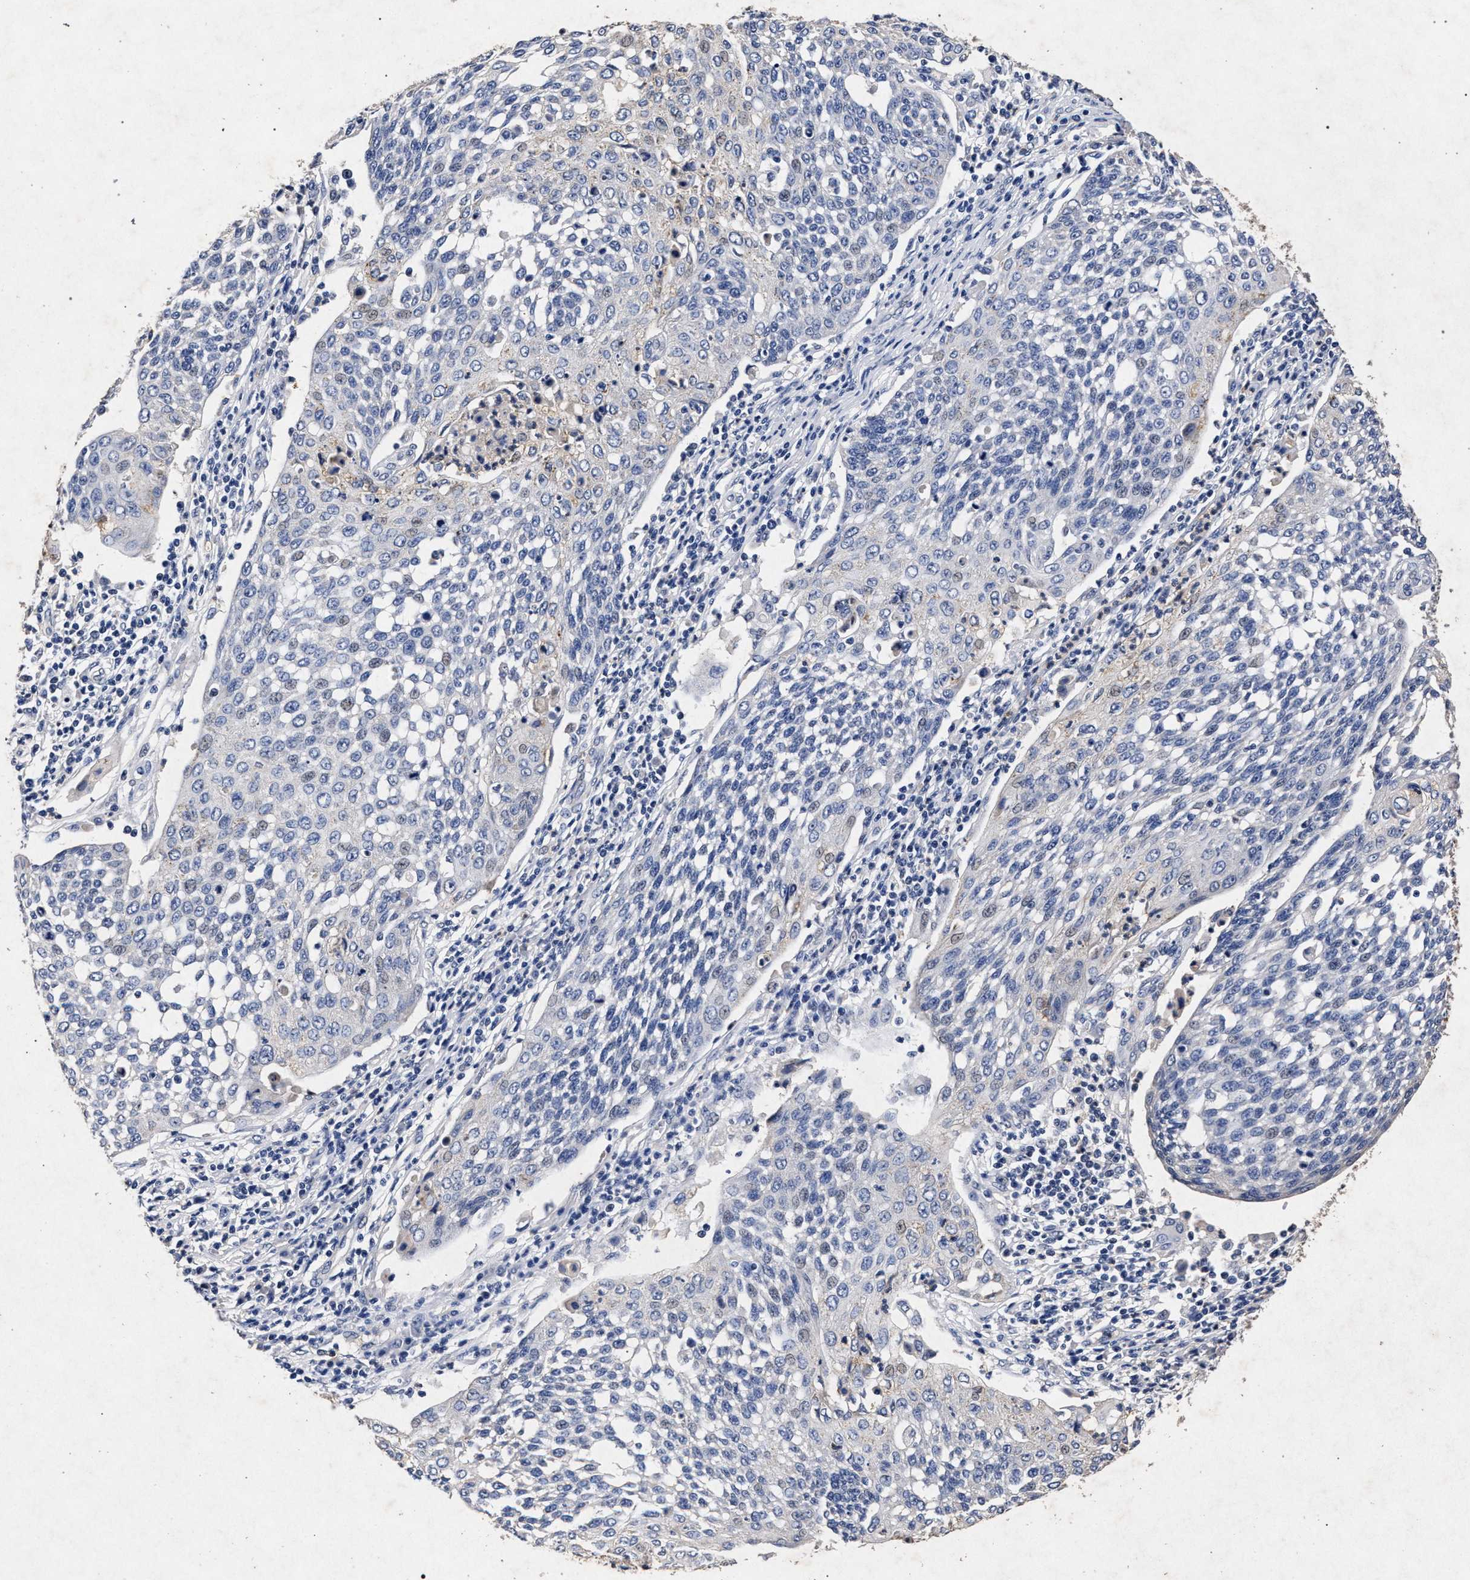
{"staining": {"intensity": "negative", "quantity": "none", "location": "none"}, "tissue": "cervical cancer", "cell_type": "Tumor cells", "image_type": "cancer", "snomed": [{"axis": "morphology", "description": "Squamous cell carcinoma, NOS"}, {"axis": "topography", "description": "Cervix"}], "caption": "High power microscopy micrograph of an IHC image of squamous cell carcinoma (cervical), revealing no significant expression in tumor cells.", "gene": "ATP1A2", "patient": {"sex": "female", "age": 34}}